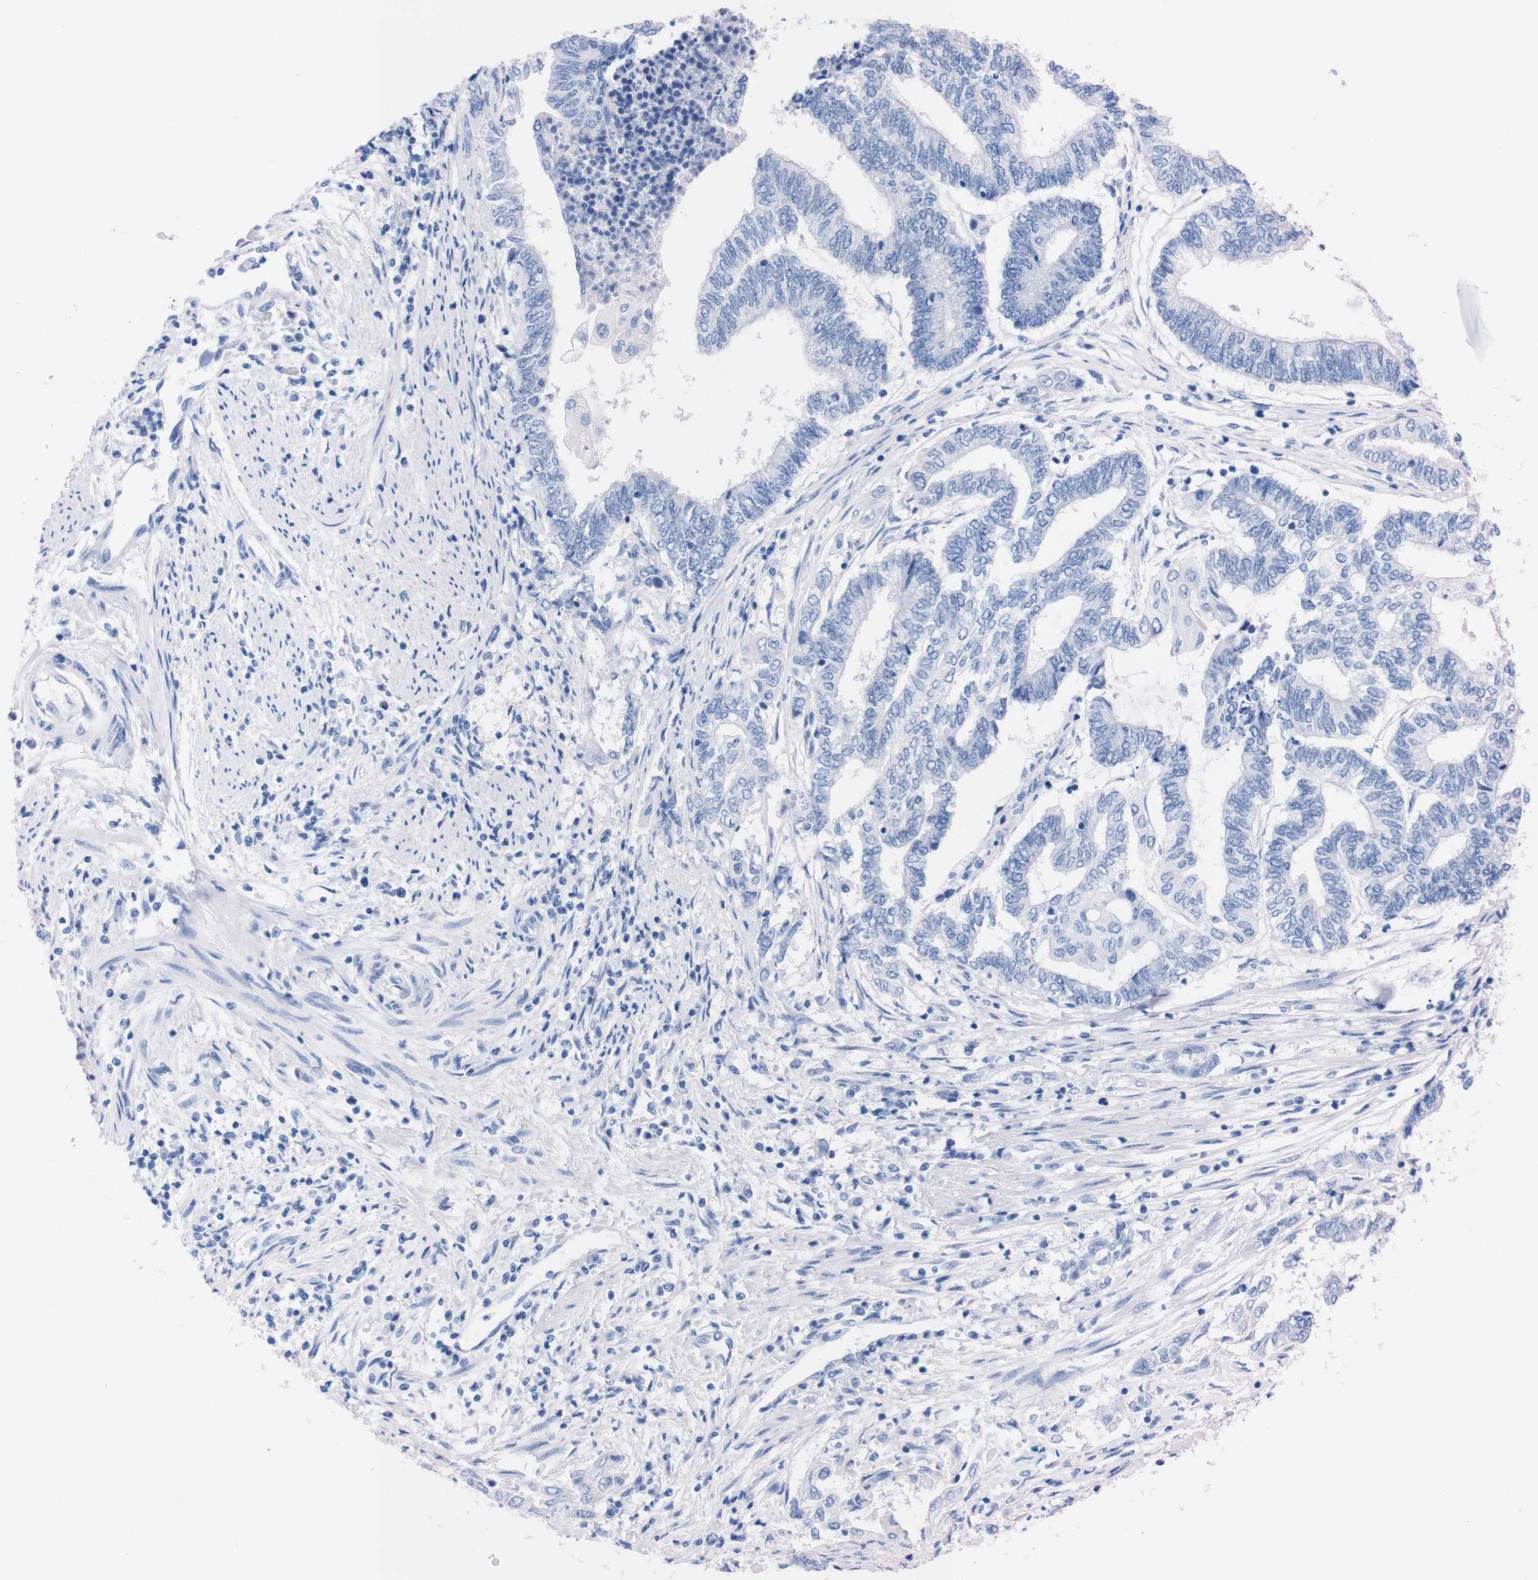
{"staining": {"intensity": "negative", "quantity": "none", "location": "none"}, "tissue": "endometrial cancer", "cell_type": "Tumor cells", "image_type": "cancer", "snomed": [{"axis": "morphology", "description": "Adenocarcinoma, NOS"}, {"axis": "topography", "description": "Uterus"}, {"axis": "topography", "description": "Endometrium"}], "caption": "This is a image of immunohistochemistry (IHC) staining of endometrial cancer, which shows no positivity in tumor cells.", "gene": "P2RY12", "patient": {"sex": "female", "age": 70}}